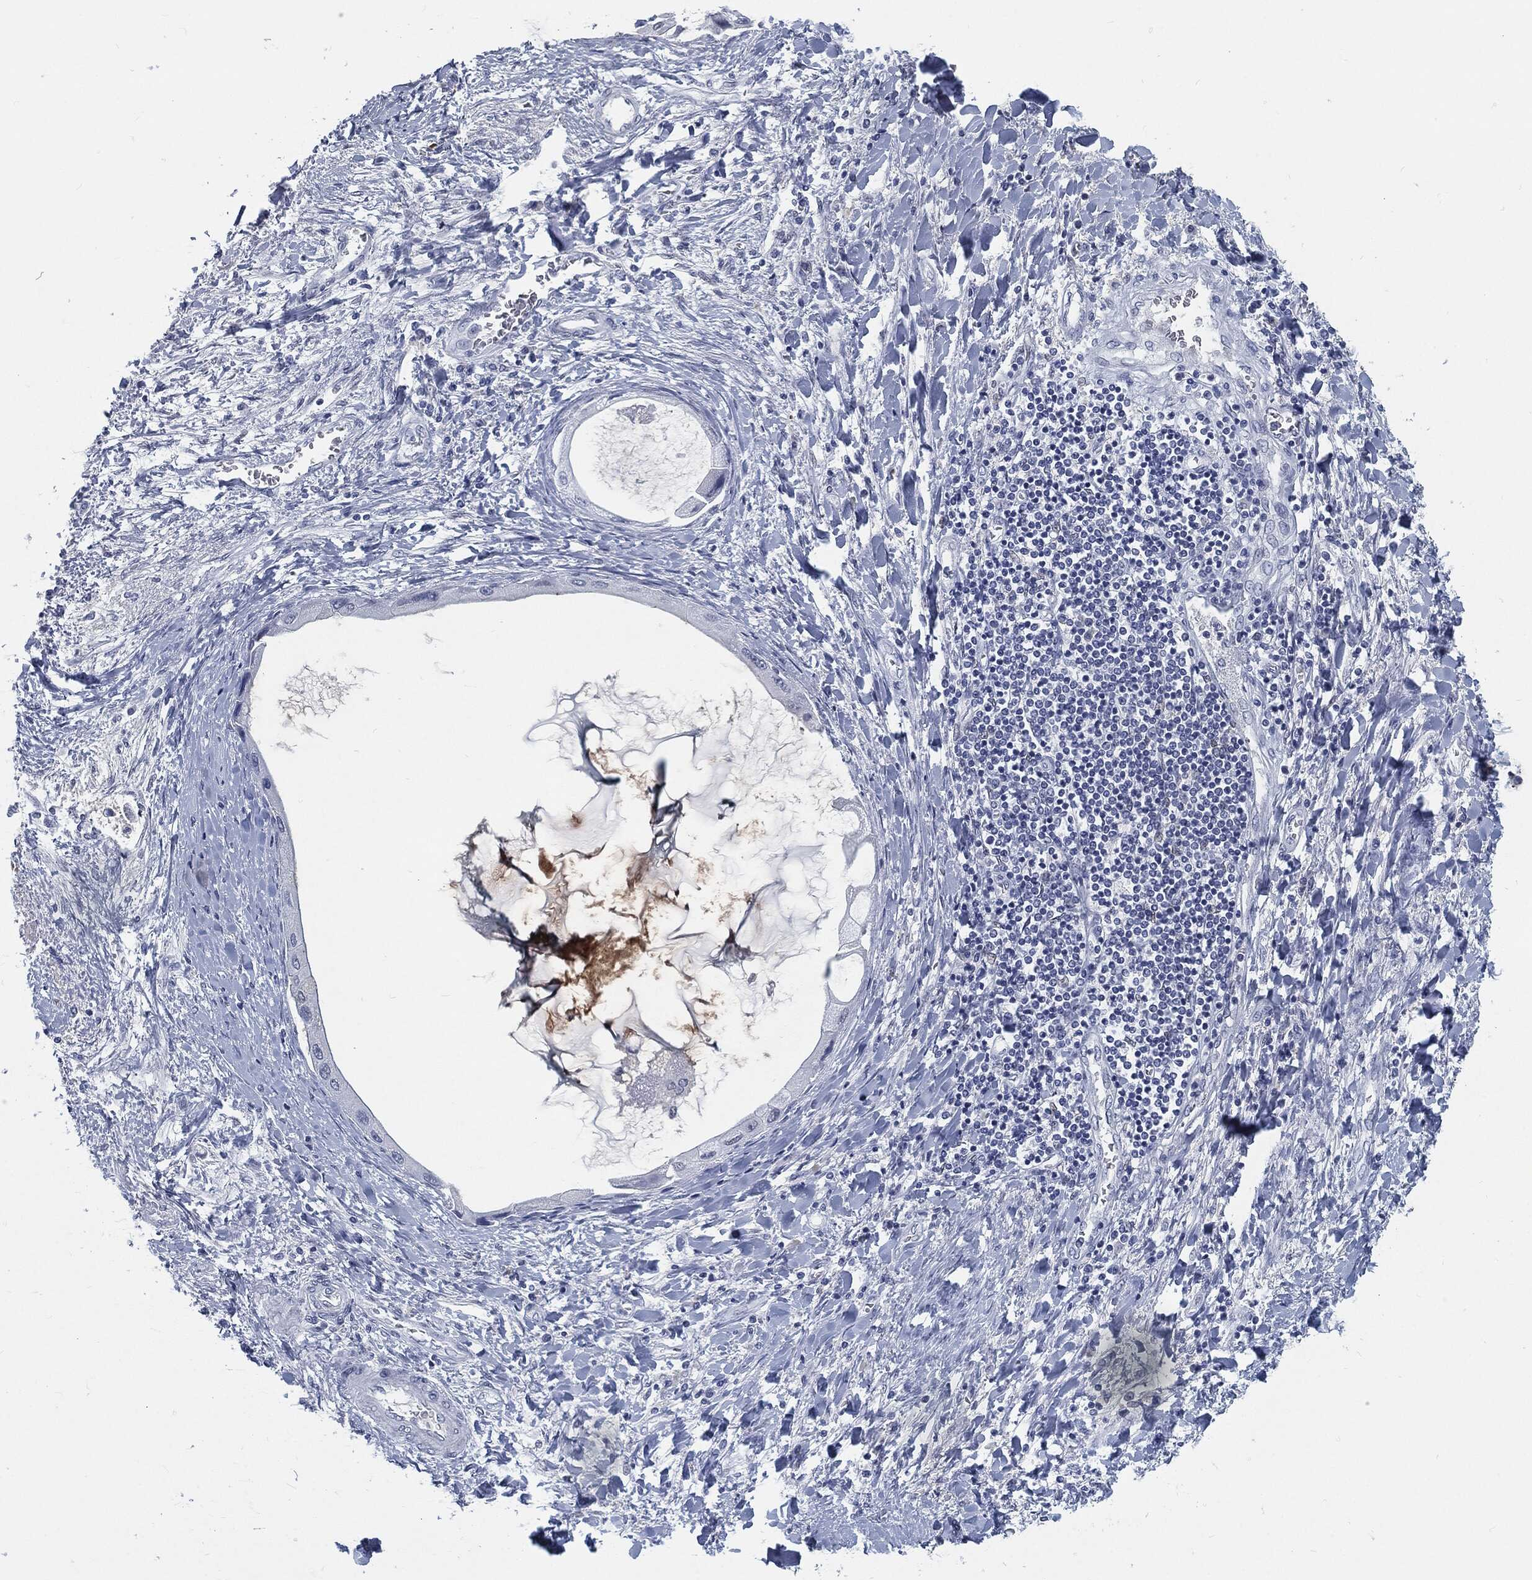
{"staining": {"intensity": "moderate", "quantity": "<25%", "location": "cytoplasmic/membranous"}, "tissue": "liver cancer", "cell_type": "Tumor cells", "image_type": "cancer", "snomed": [{"axis": "morphology", "description": "Cholangiocarcinoma"}, {"axis": "topography", "description": "Liver"}], "caption": "Protein analysis of liver cancer (cholangiocarcinoma) tissue demonstrates moderate cytoplasmic/membranous staining in approximately <25% of tumor cells.", "gene": "PROM1", "patient": {"sex": "male", "age": 50}}